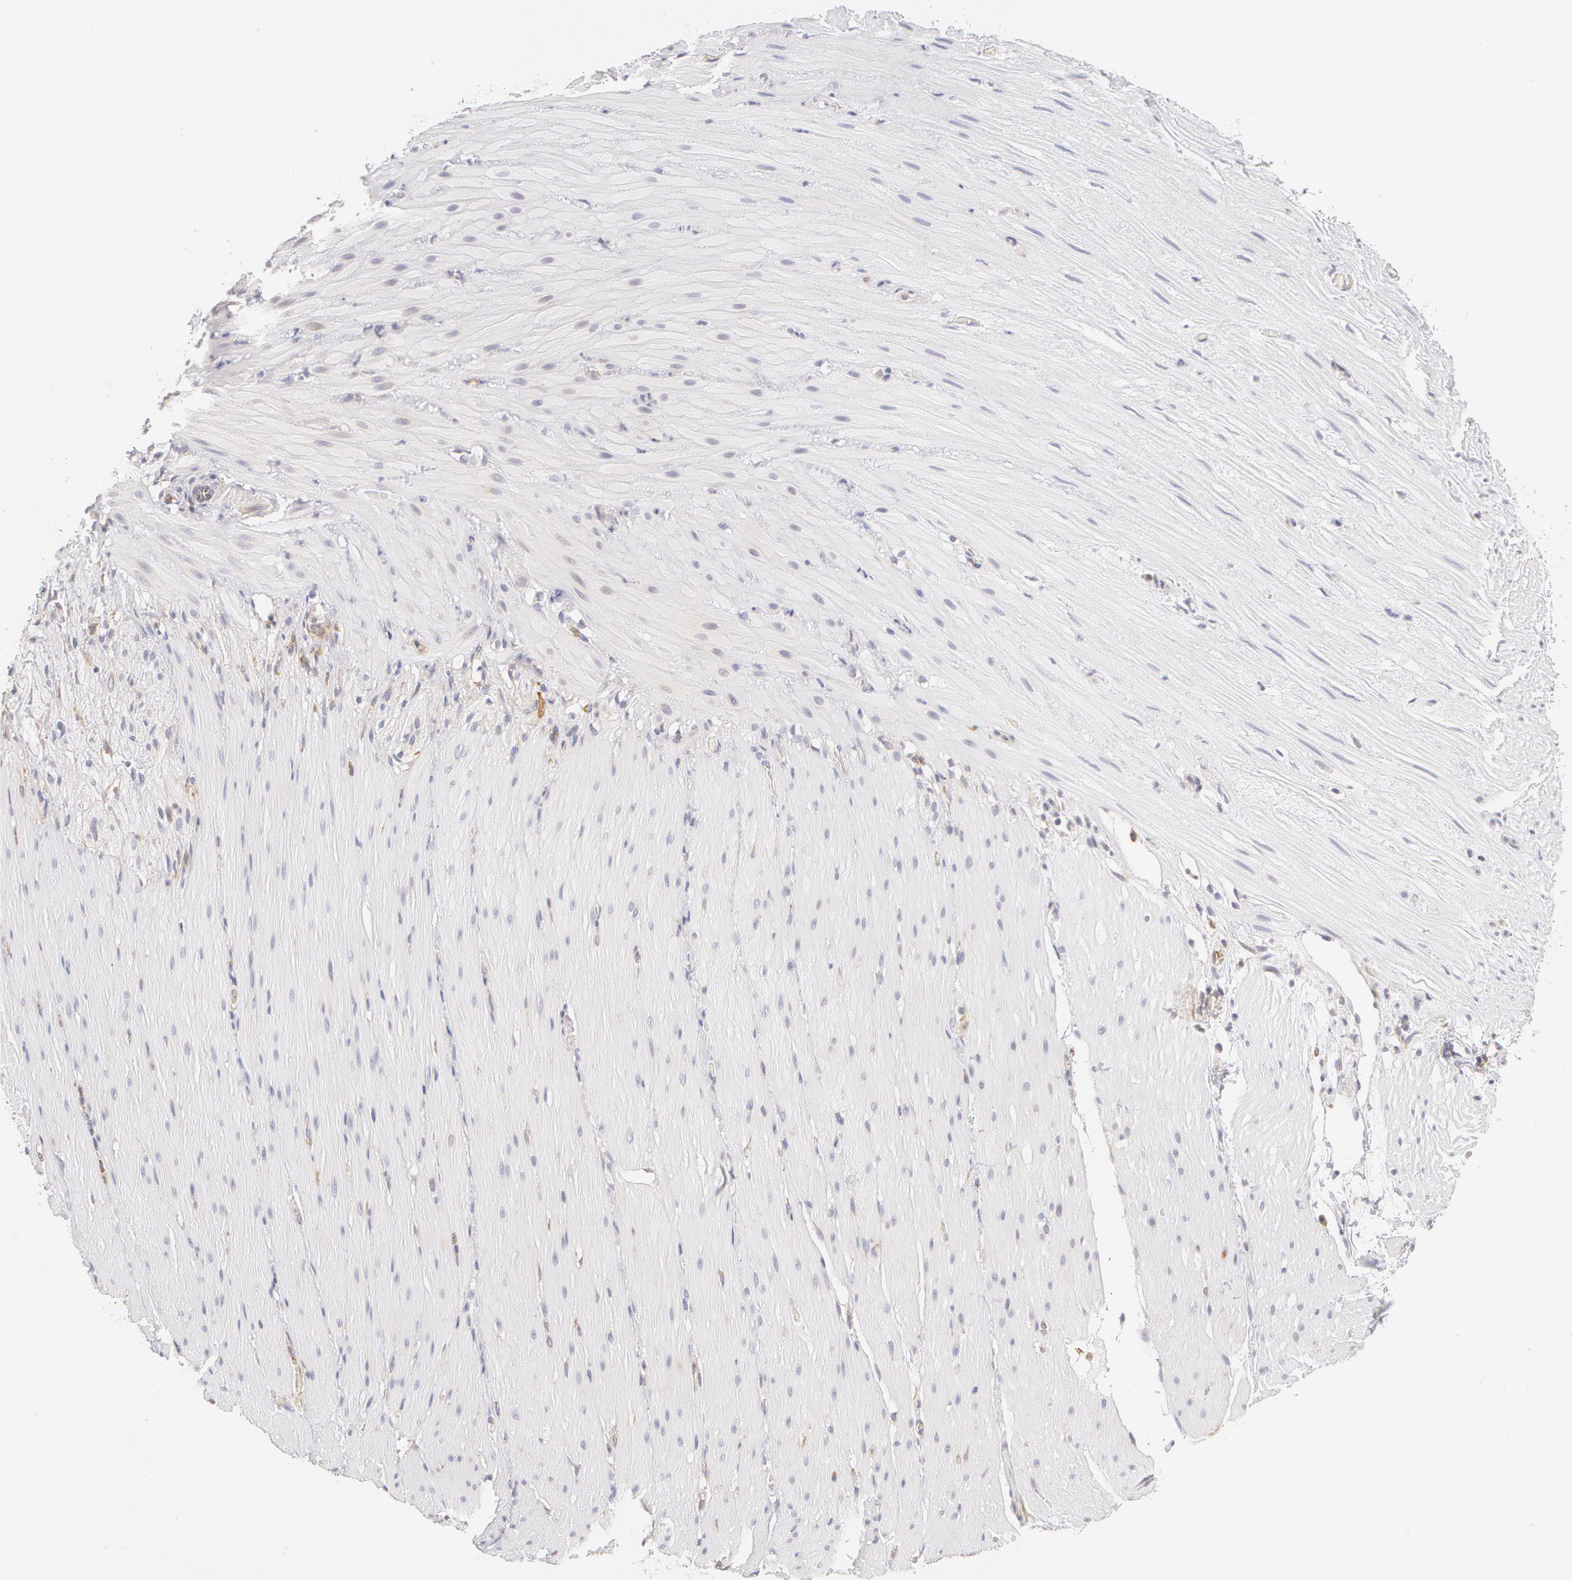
{"staining": {"intensity": "negative", "quantity": "none", "location": "none"}, "tissue": "smooth muscle", "cell_type": "Smooth muscle cells", "image_type": "normal", "snomed": [{"axis": "morphology", "description": "Normal tissue, NOS"}, {"axis": "topography", "description": "Duodenum"}], "caption": "Histopathology image shows no significant protein staining in smooth muscle cells of unremarkable smooth muscle.", "gene": "DDX3X", "patient": {"sex": "male", "age": 63}}